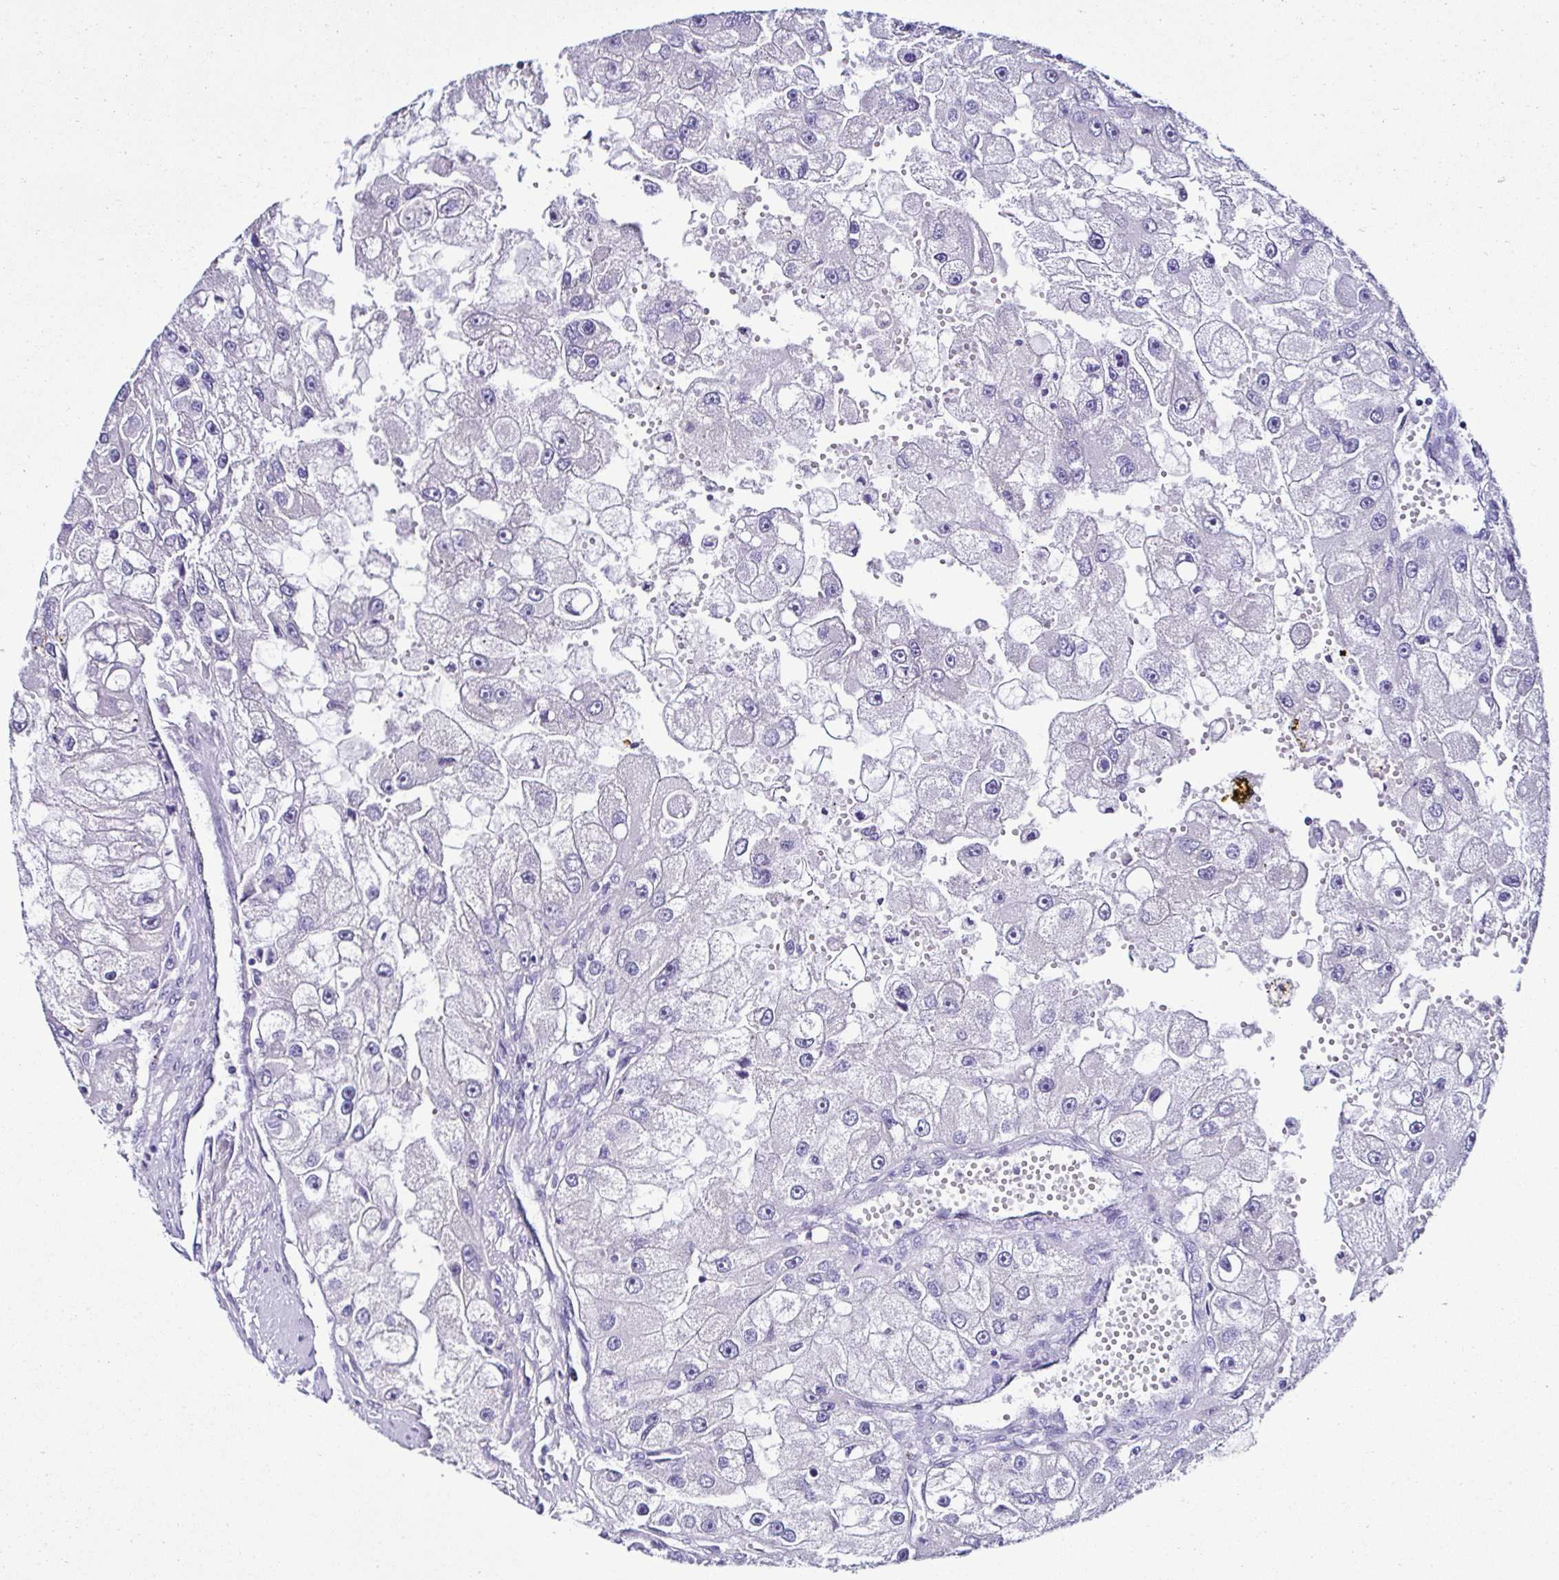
{"staining": {"intensity": "negative", "quantity": "none", "location": "none"}, "tissue": "renal cancer", "cell_type": "Tumor cells", "image_type": "cancer", "snomed": [{"axis": "morphology", "description": "Adenocarcinoma, NOS"}, {"axis": "topography", "description": "Kidney"}], "caption": "Protein analysis of renal cancer (adenocarcinoma) shows no significant staining in tumor cells.", "gene": "SRL", "patient": {"sex": "male", "age": 63}}